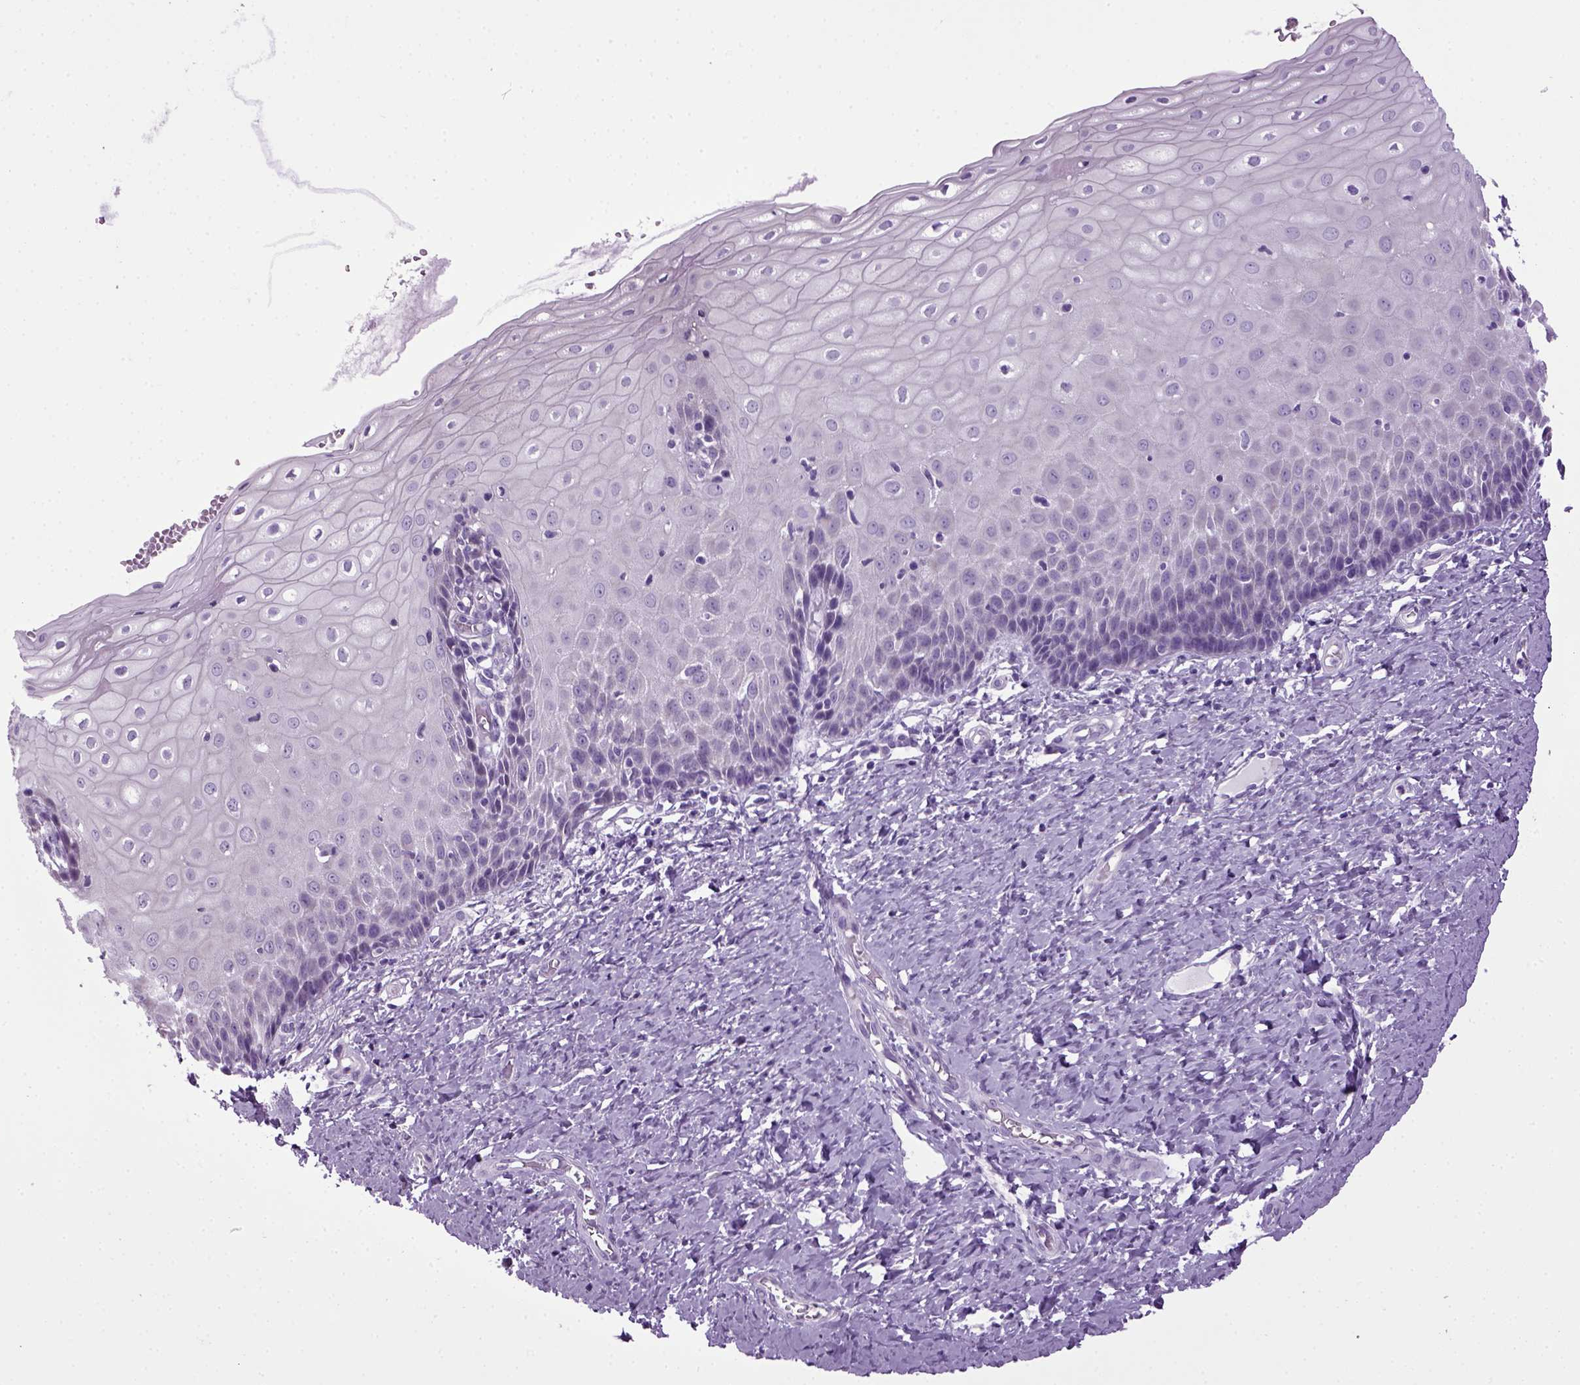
{"staining": {"intensity": "negative", "quantity": "none", "location": "none"}, "tissue": "cervix", "cell_type": "Glandular cells", "image_type": "normal", "snomed": [{"axis": "morphology", "description": "Normal tissue, NOS"}, {"axis": "topography", "description": "Cervix"}], "caption": "Immunohistochemical staining of benign cervix shows no significant staining in glandular cells. The staining is performed using DAB brown chromogen with nuclei counter-stained in using hematoxylin.", "gene": "HMCN2", "patient": {"sex": "female", "age": 37}}